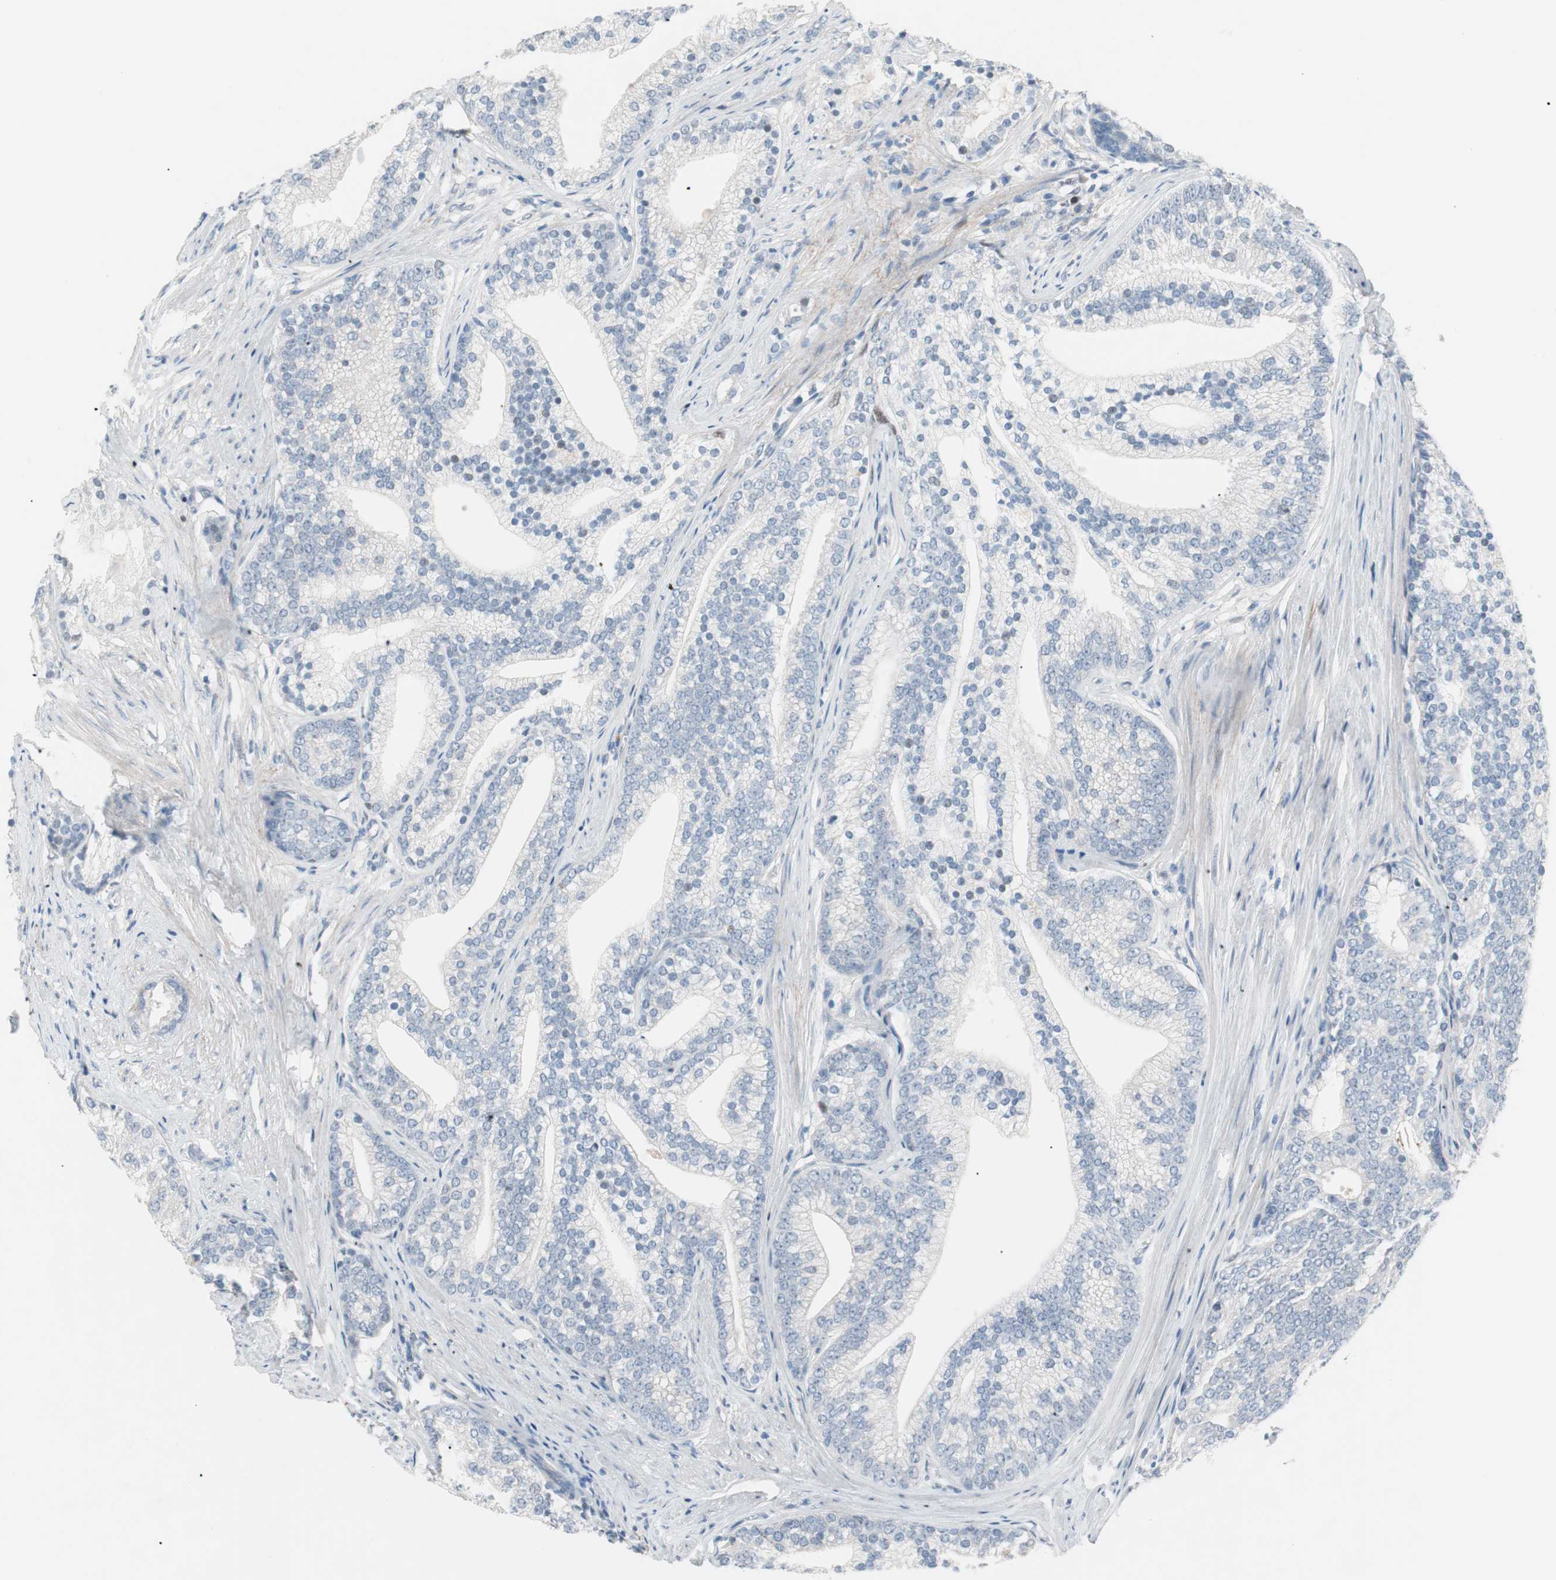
{"staining": {"intensity": "negative", "quantity": "none", "location": "none"}, "tissue": "prostate cancer", "cell_type": "Tumor cells", "image_type": "cancer", "snomed": [{"axis": "morphology", "description": "Adenocarcinoma, Low grade"}, {"axis": "topography", "description": "Prostate"}], "caption": "High magnification brightfield microscopy of prostate cancer (adenocarcinoma (low-grade)) stained with DAB (3,3'-diaminobenzidine) (brown) and counterstained with hematoxylin (blue): tumor cells show no significant staining.", "gene": "FOSL1", "patient": {"sex": "male", "age": 71}}